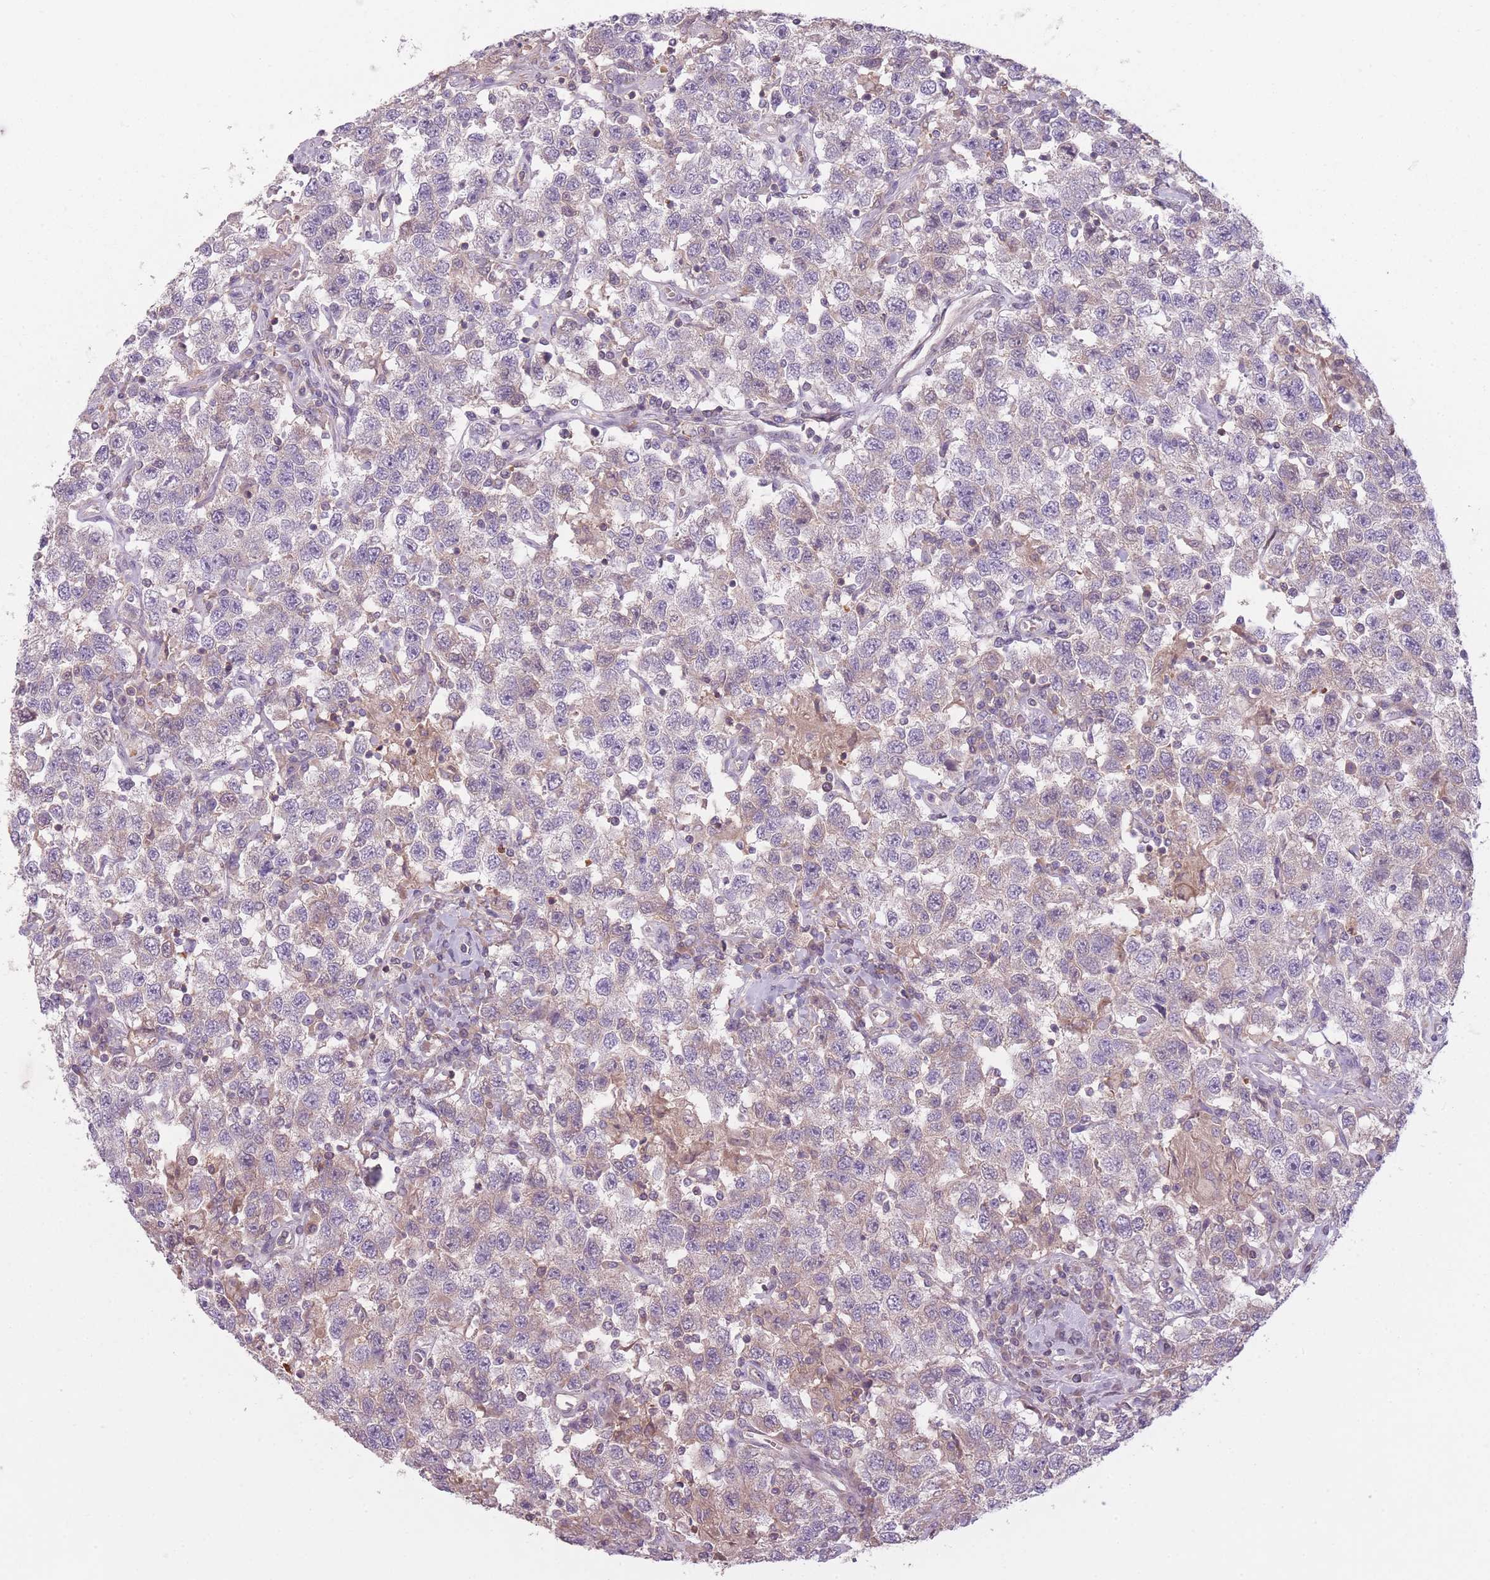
{"staining": {"intensity": "negative", "quantity": "none", "location": "none"}, "tissue": "testis cancer", "cell_type": "Tumor cells", "image_type": "cancer", "snomed": [{"axis": "morphology", "description": "Seminoma, NOS"}, {"axis": "topography", "description": "Testis"}], "caption": "Testis seminoma stained for a protein using IHC reveals no staining tumor cells.", "gene": "NT5DC2", "patient": {"sex": "male", "age": 41}}